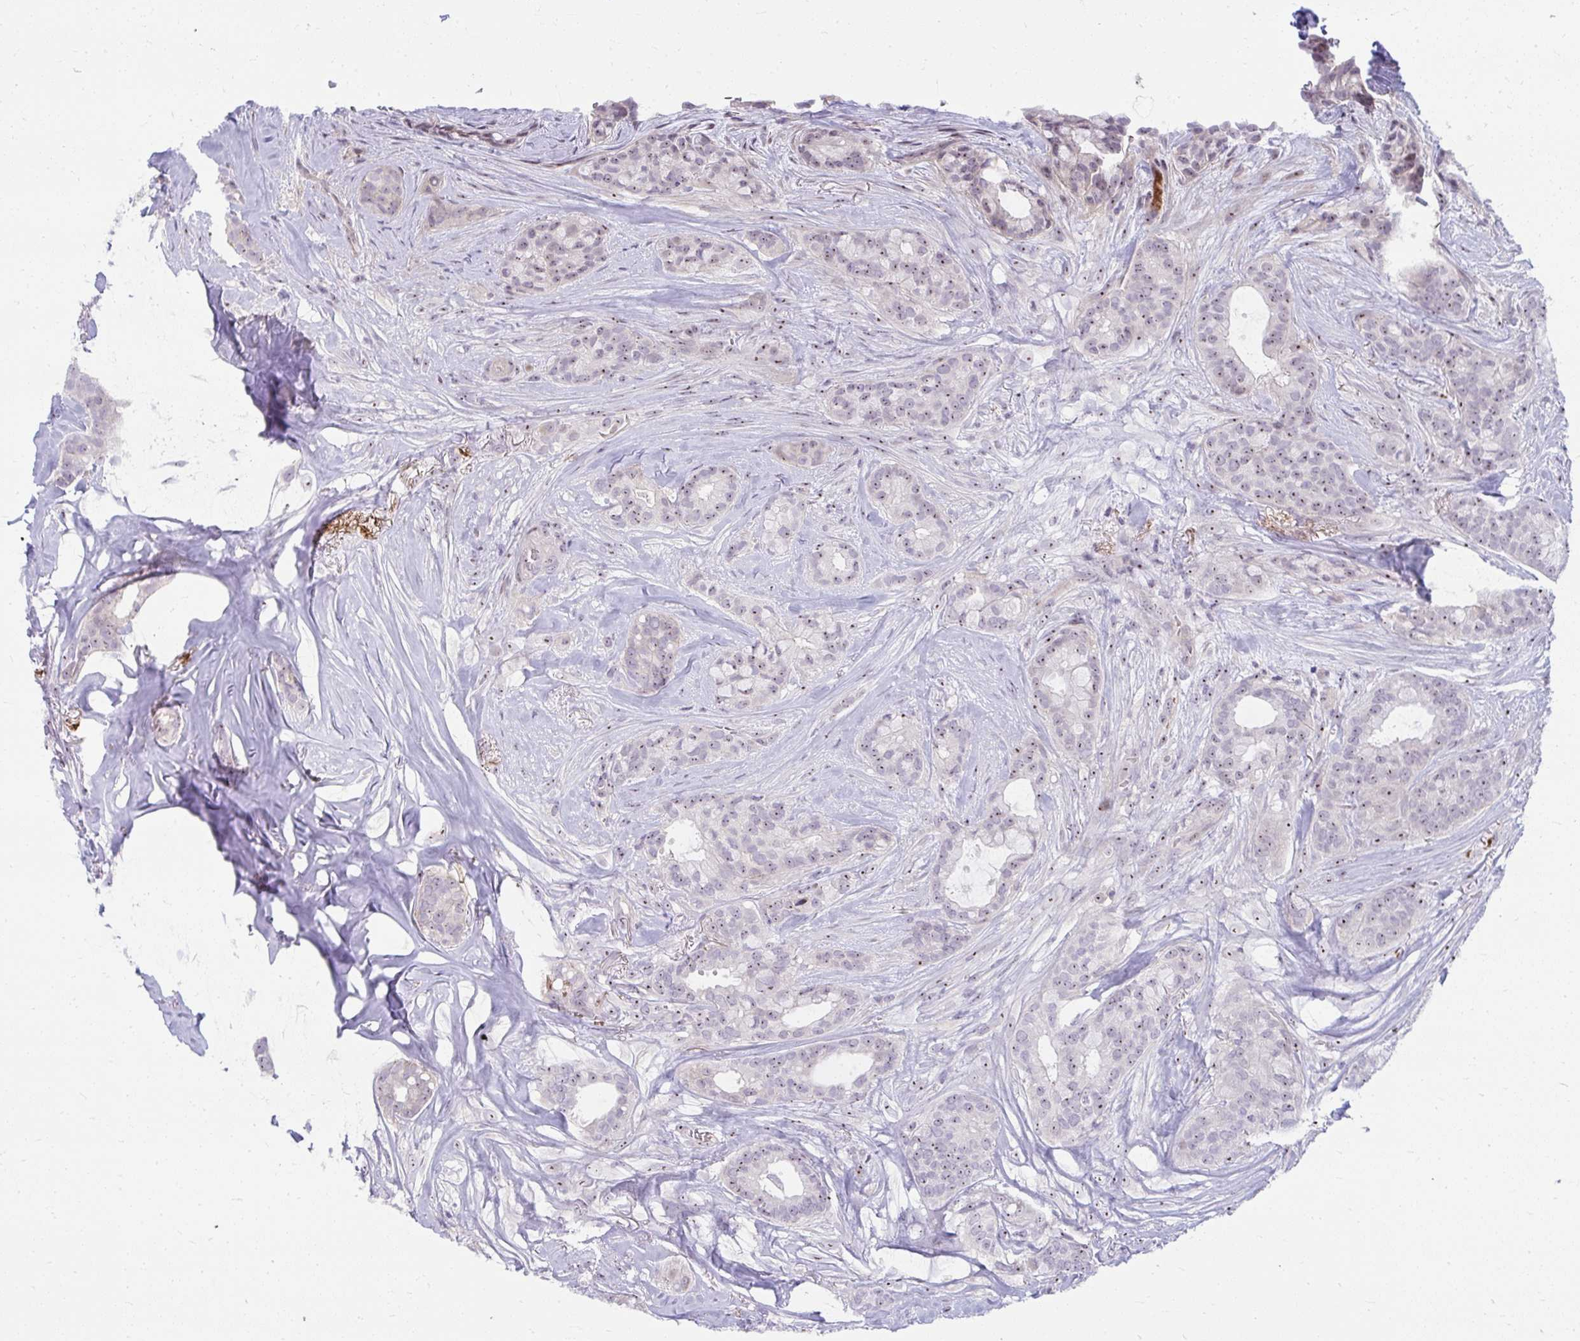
{"staining": {"intensity": "weak", "quantity": "25%-75%", "location": "nuclear"}, "tissue": "breast cancer", "cell_type": "Tumor cells", "image_type": "cancer", "snomed": [{"axis": "morphology", "description": "Duct carcinoma"}, {"axis": "topography", "description": "Breast"}], "caption": "Immunohistochemical staining of invasive ductal carcinoma (breast) displays low levels of weak nuclear protein positivity in about 25%-75% of tumor cells.", "gene": "MUS81", "patient": {"sex": "female", "age": 84}}